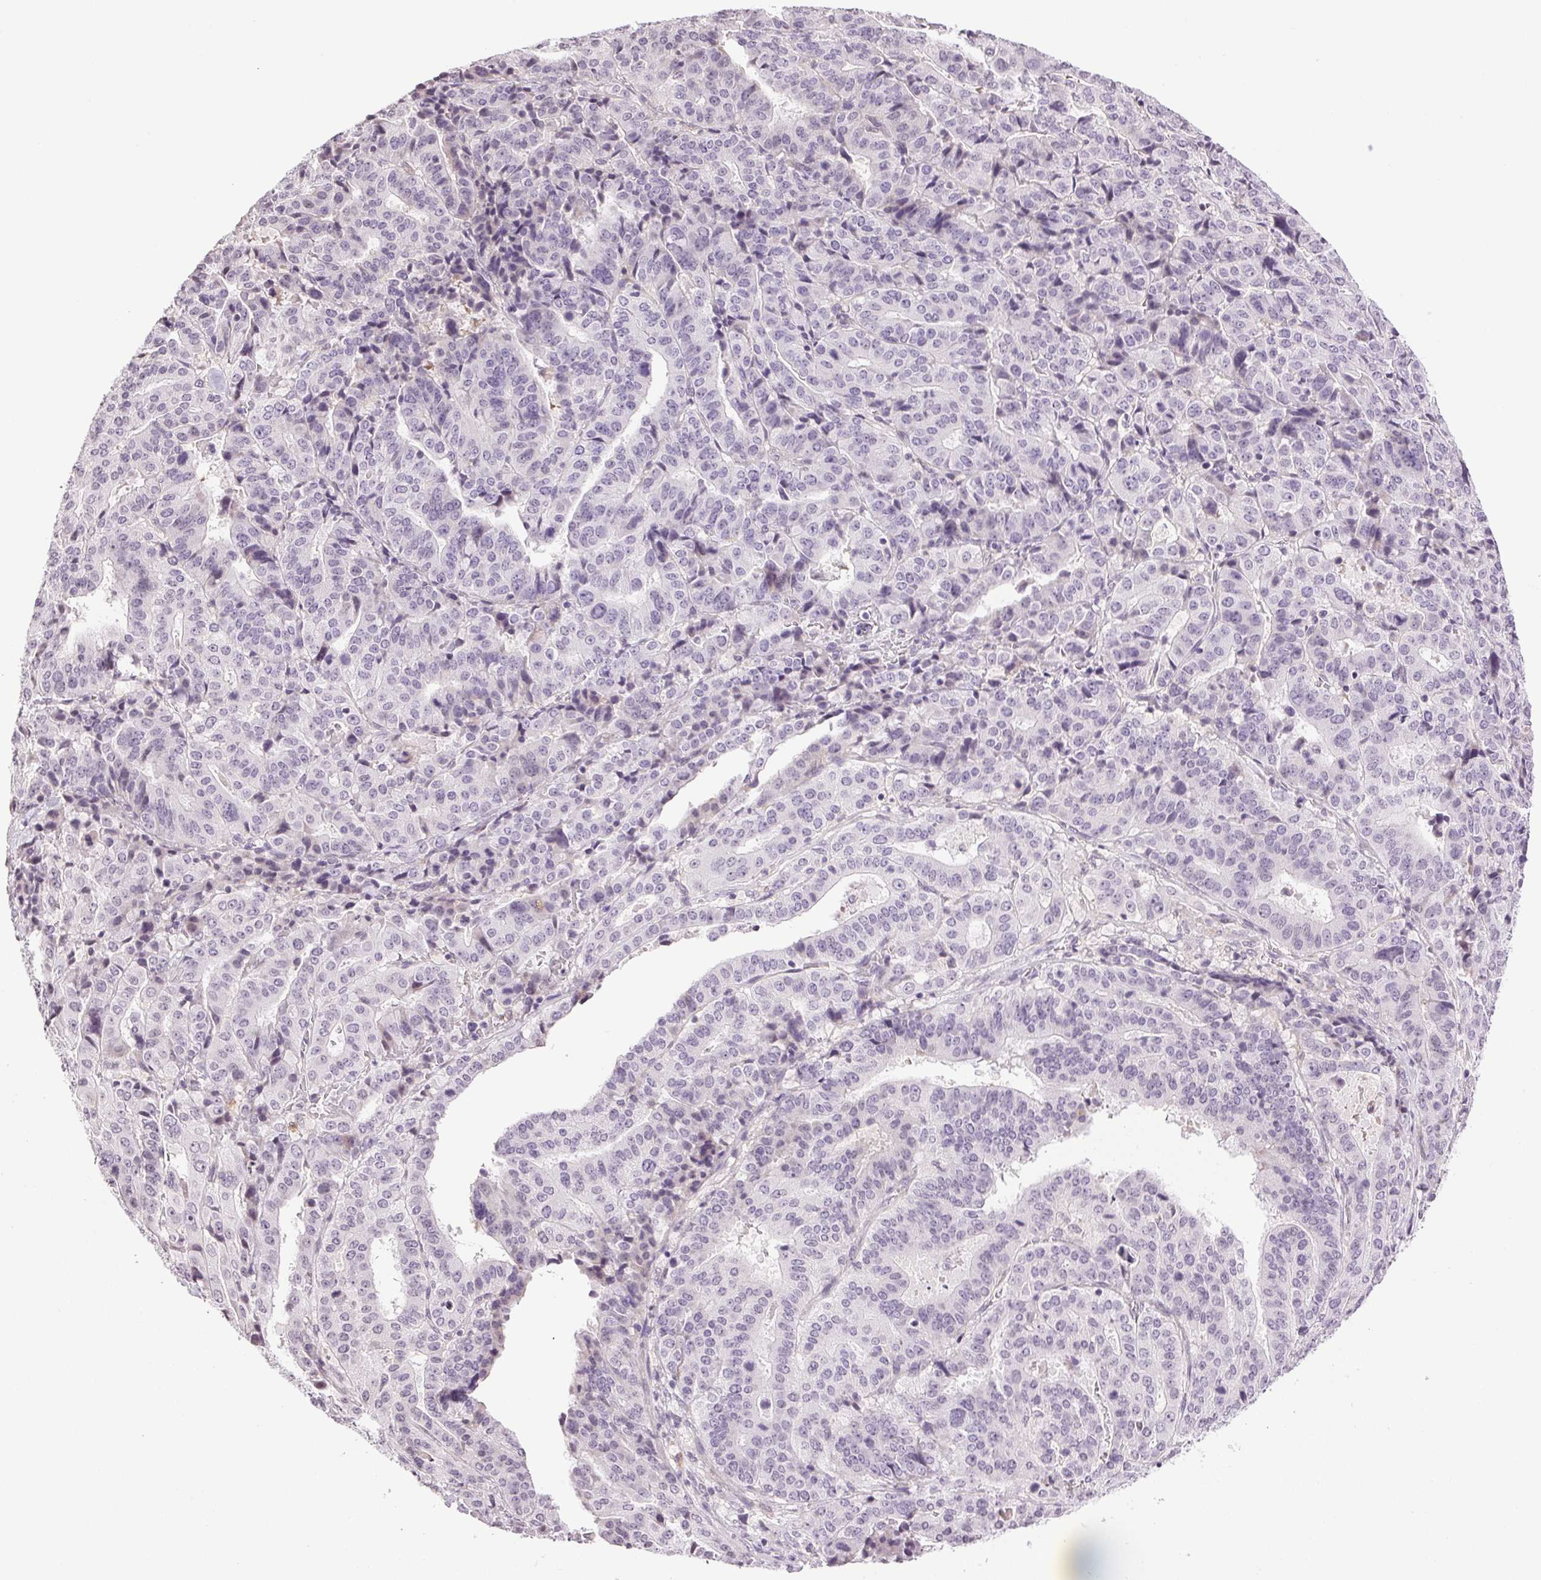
{"staining": {"intensity": "negative", "quantity": "none", "location": "none"}, "tissue": "stomach cancer", "cell_type": "Tumor cells", "image_type": "cancer", "snomed": [{"axis": "morphology", "description": "Adenocarcinoma, NOS"}, {"axis": "topography", "description": "Stomach"}], "caption": "IHC of stomach cancer reveals no staining in tumor cells.", "gene": "TNNT3", "patient": {"sex": "male", "age": 48}}